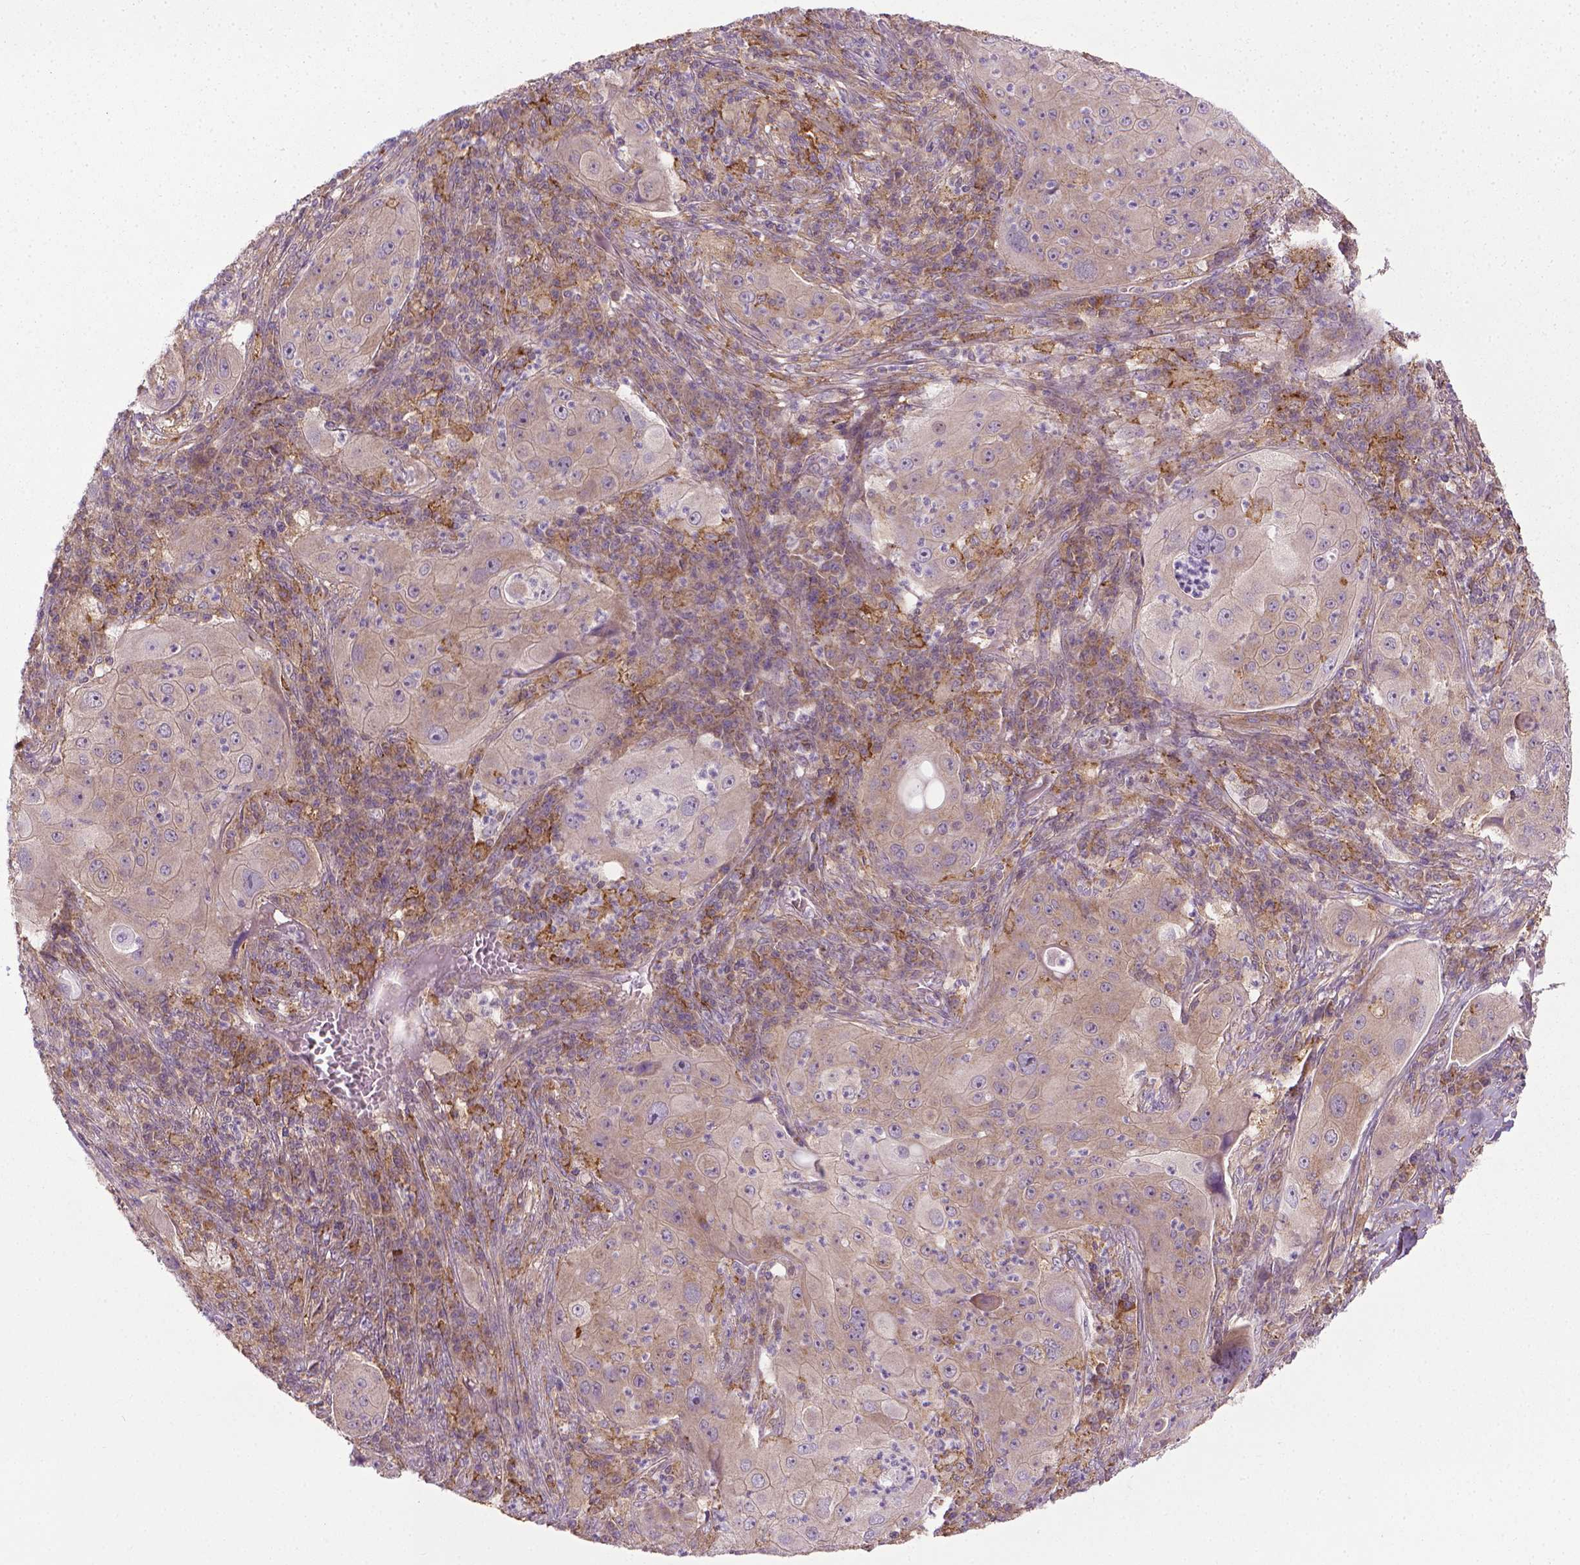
{"staining": {"intensity": "weak", "quantity": ">75%", "location": "cytoplasmic/membranous"}, "tissue": "lung cancer", "cell_type": "Tumor cells", "image_type": "cancer", "snomed": [{"axis": "morphology", "description": "Squamous cell carcinoma, NOS"}, {"axis": "topography", "description": "Lung"}], "caption": "Approximately >75% of tumor cells in human lung squamous cell carcinoma display weak cytoplasmic/membranous protein expression as visualized by brown immunohistochemical staining.", "gene": "PRAG1", "patient": {"sex": "female", "age": 59}}